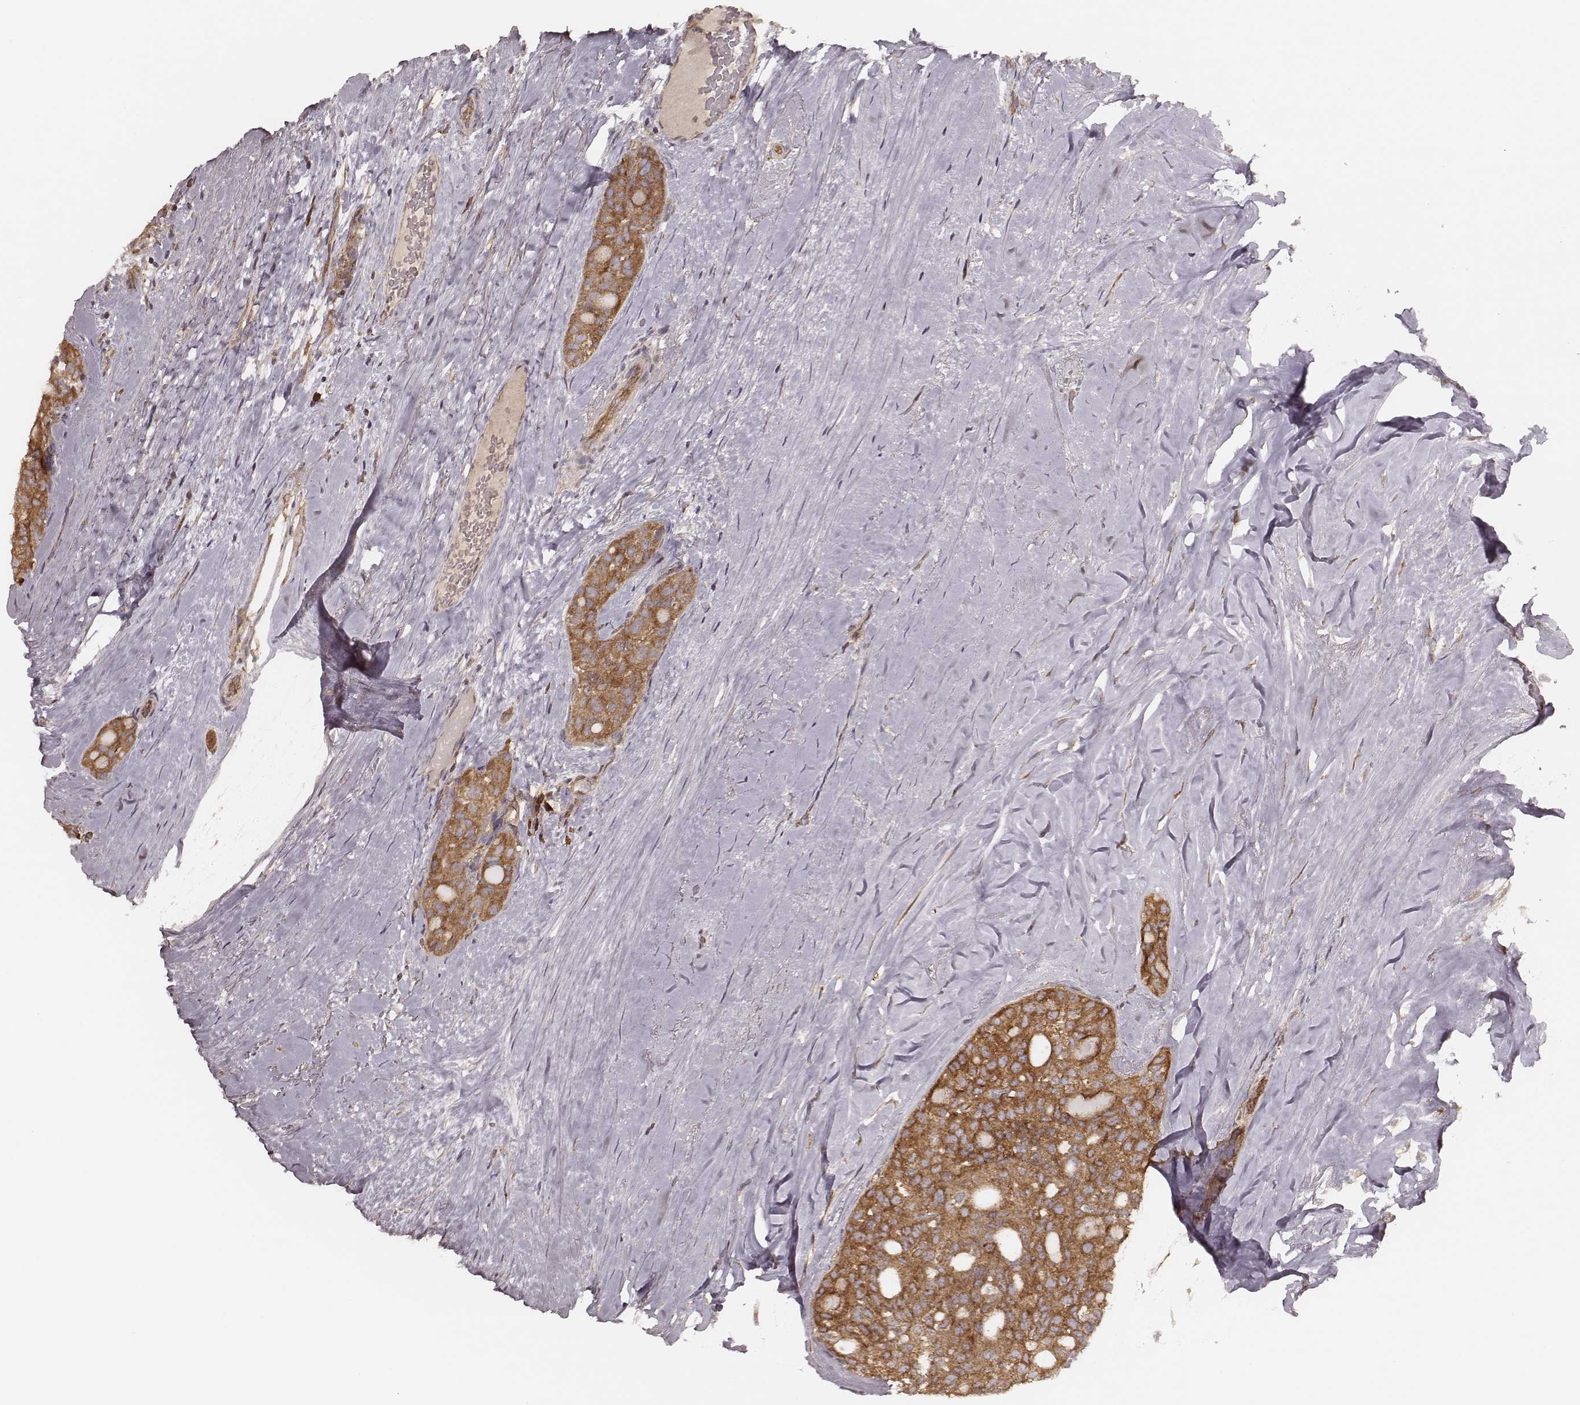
{"staining": {"intensity": "strong", "quantity": ">75%", "location": "cytoplasmic/membranous"}, "tissue": "thyroid cancer", "cell_type": "Tumor cells", "image_type": "cancer", "snomed": [{"axis": "morphology", "description": "Follicular adenoma carcinoma, NOS"}, {"axis": "topography", "description": "Thyroid gland"}], "caption": "This histopathology image exhibits IHC staining of human thyroid cancer, with high strong cytoplasmic/membranous positivity in about >75% of tumor cells.", "gene": "CARS1", "patient": {"sex": "male", "age": 75}}